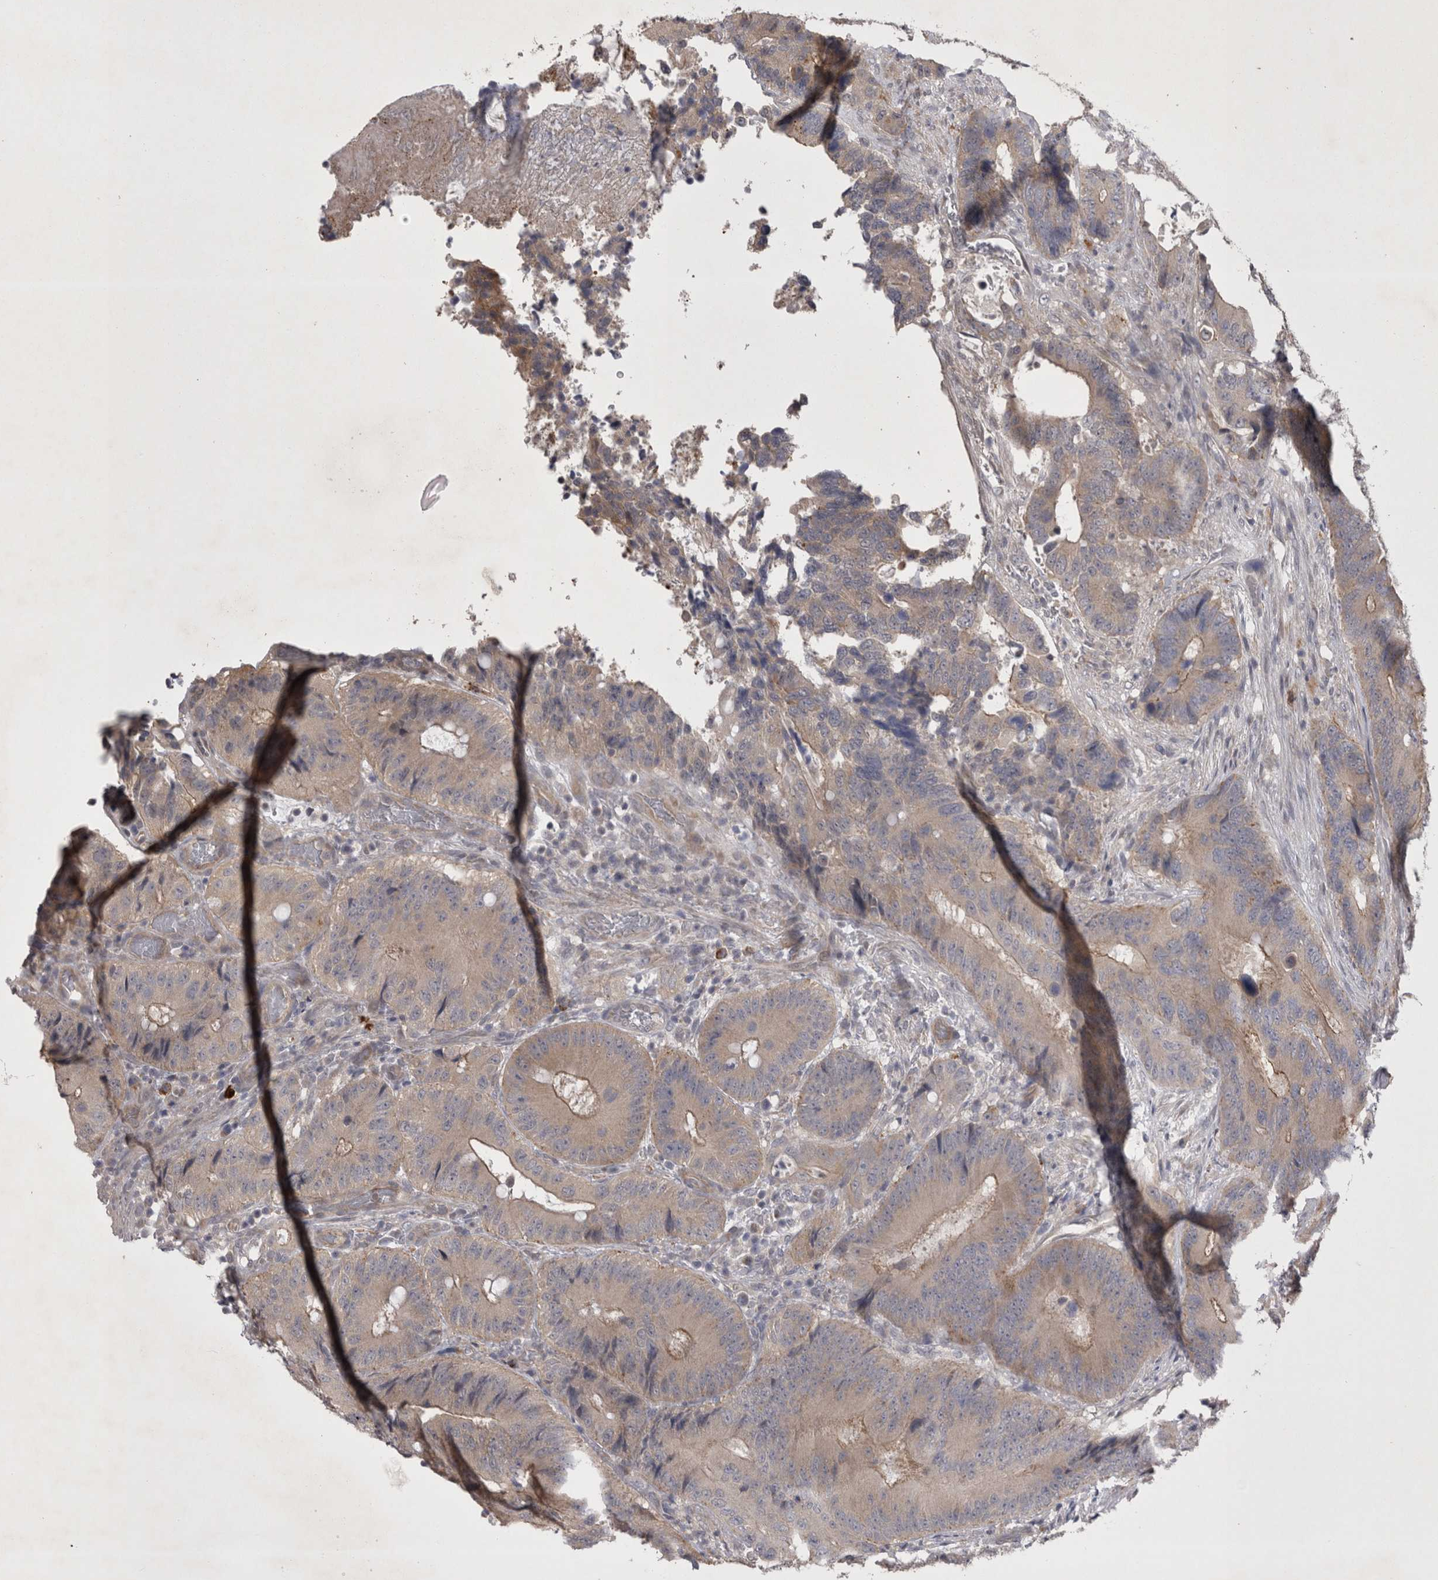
{"staining": {"intensity": "moderate", "quantity": "25%-75%", "location": "cytoplasmic/membranous"}, "tissue": "colorectal cancer", "cell_type": "Tumor cells", "image_type": "cancer", "snomed": [{"axis": "morphology", "description": "Adenocarcinoma, NOS"}, {"axis": "topography", "description": "Colon"}], "caption": "IHC (DAB) staining of adenocarcinoma (colorectal) displays moderate cytoplasmic/membranous protein positivity in approximately 25%-75% of tumor cells.", "gene": "CTBS", "patient": {"sex": "male", "age": 83}}